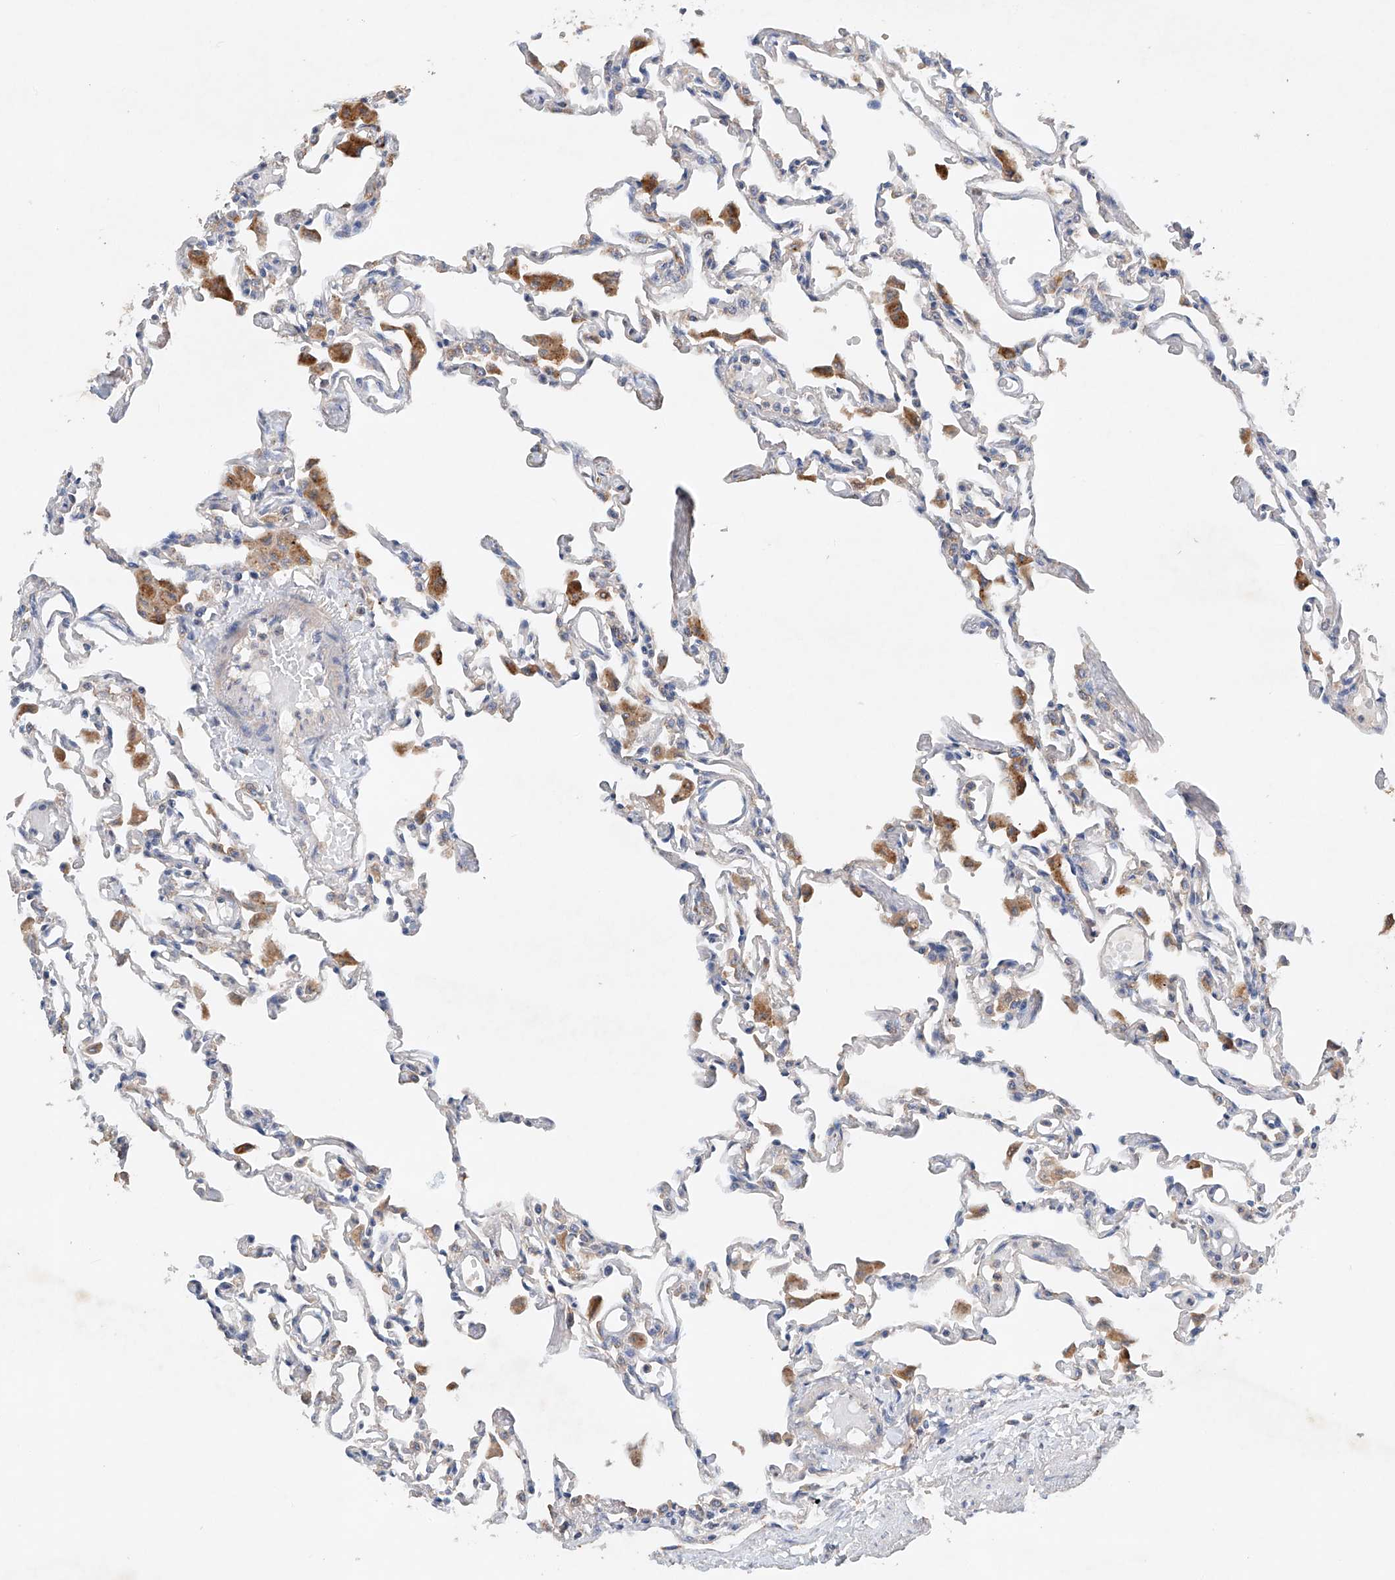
{"staining": {"intensity": "negative", "quantity": "none", "location": "none"}, "tissue": "lung", "cell_type": "Alveolar cells", "image_type": "normal", "snomed": [{"axis": "morphology", "description": "Normal tissue, NOS"}, {"axis": "topography", "description": "Bronchus"}, {"axis": "topography", "description": "Lung"}], "caption": "This is an immunohistochemistry (IHC) photomicrograph of normal human lung. There is no staining in alveolar cells.", "gene": "GPC4", "patient": {"sex": "female", "age": 49}}